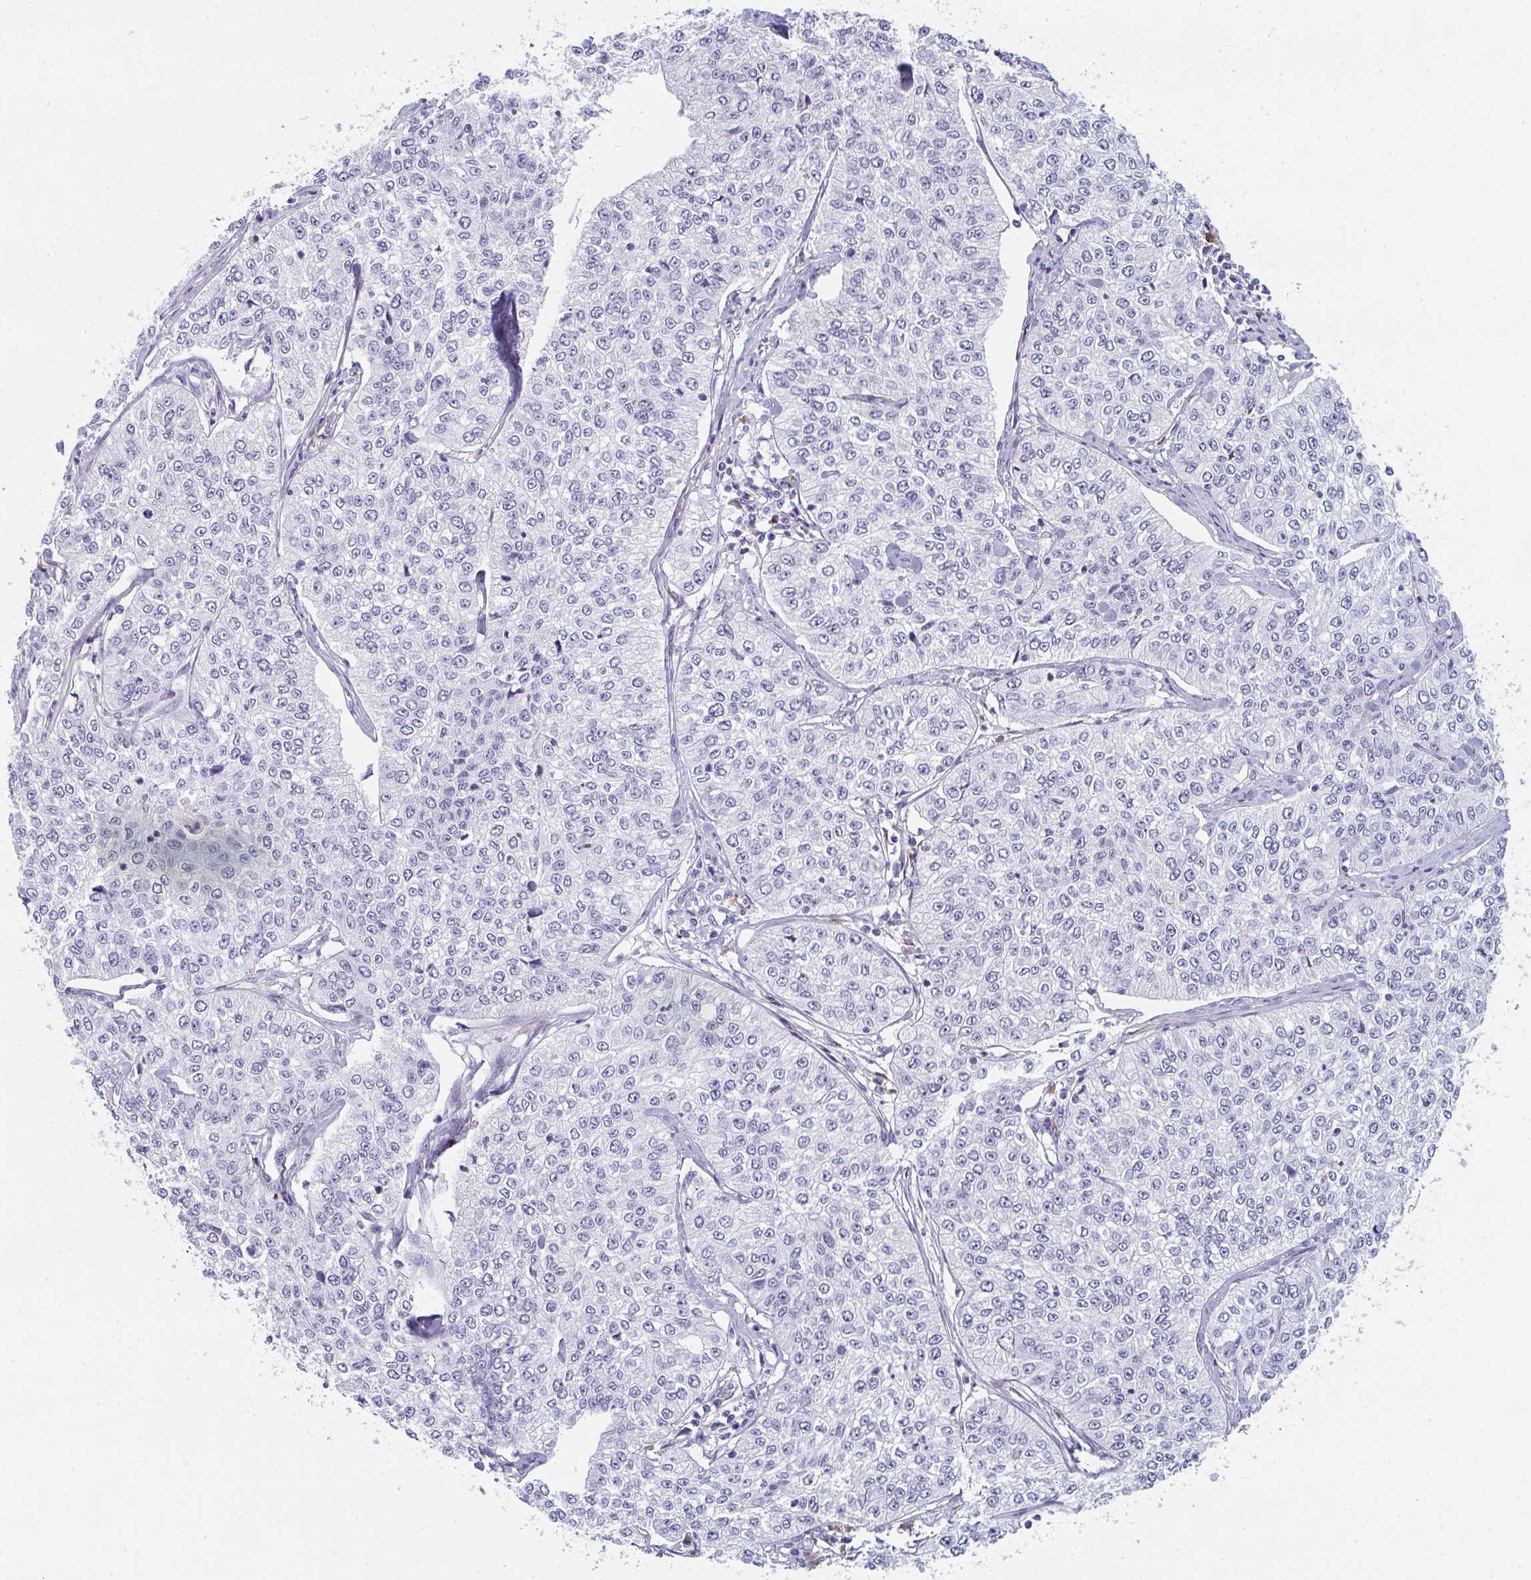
{"staining": {"intensity": "negative", "quantity": "none", "location": "none"}, "tissue": "cervical cancer", "cell_type": "Tumor cells", "image_type": "cancer", "snomed": [{"axis": "morphology", "description": "Squamous cell carcinoma, NOS"}, {"axis": "topography", "description": "Cervix"}], "caption": "The immunohistochemistry (IHC) micrograph has no significant positivity in tumor cells of squamous cell carcinoma (cervical) tissue.", "gene": "EIF1AD", "patient": {"sex": "female", "age": 35}}